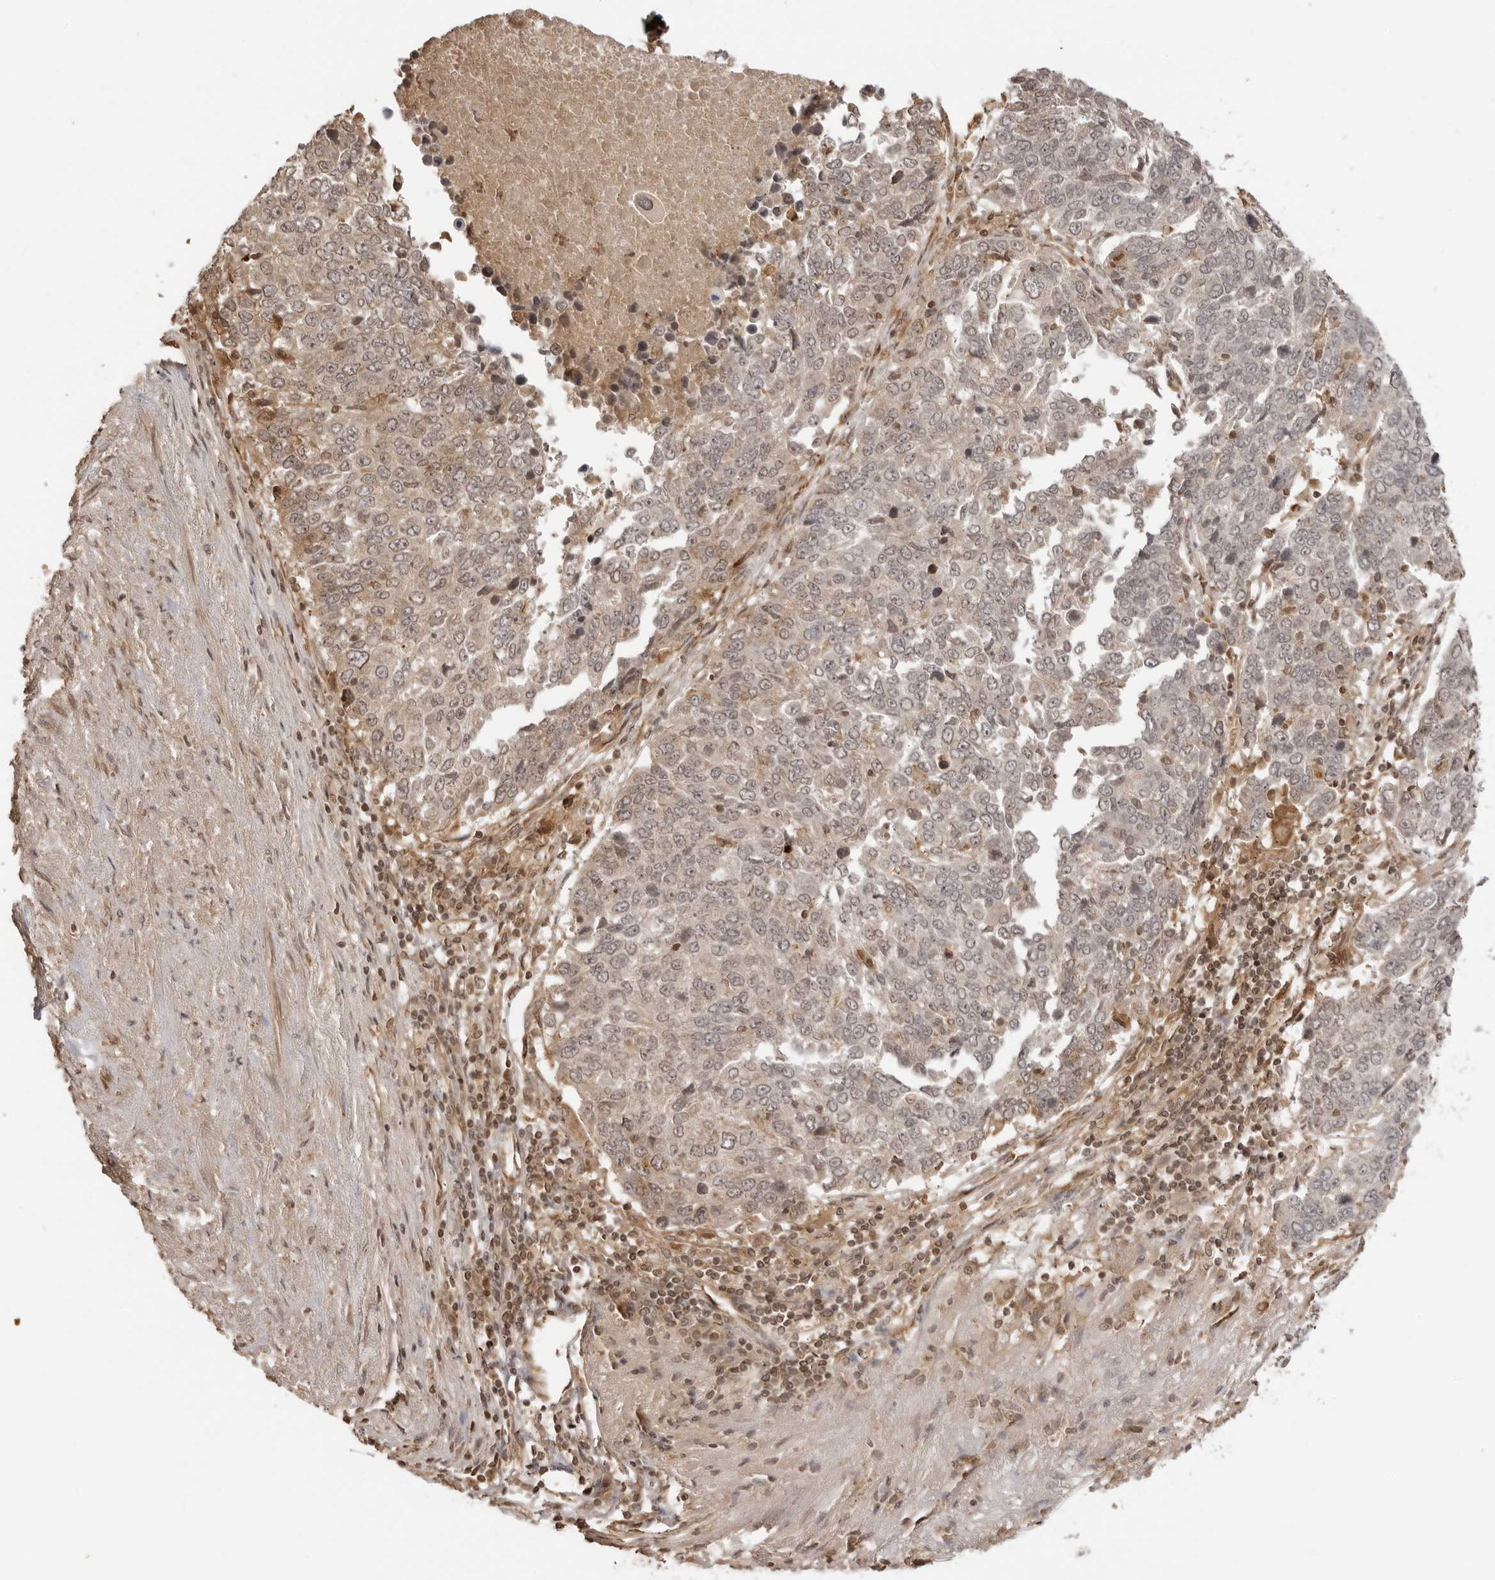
{"staining": {"intensity": "weak", "quantity": "<25%", "location": "cytoplasmic/membranous,nuclear"}, "tissue": "lung cancer", "cell_type": "Tumor cells", "image_type": "cancer", "snomed": [{"axis": "morphology", "description": "Squamous cell carcinoma, NOS"}, {"axis": "topography", "description": "Lung"}], "caption": "Immunohistochemistry micrograph of lung cancer (squamous cell carcinoma) stained for a protein (brown), which displays no staining in tumor cells.", "gene": "IKBKE", "patient": {"sex": "male", "age": 66}}